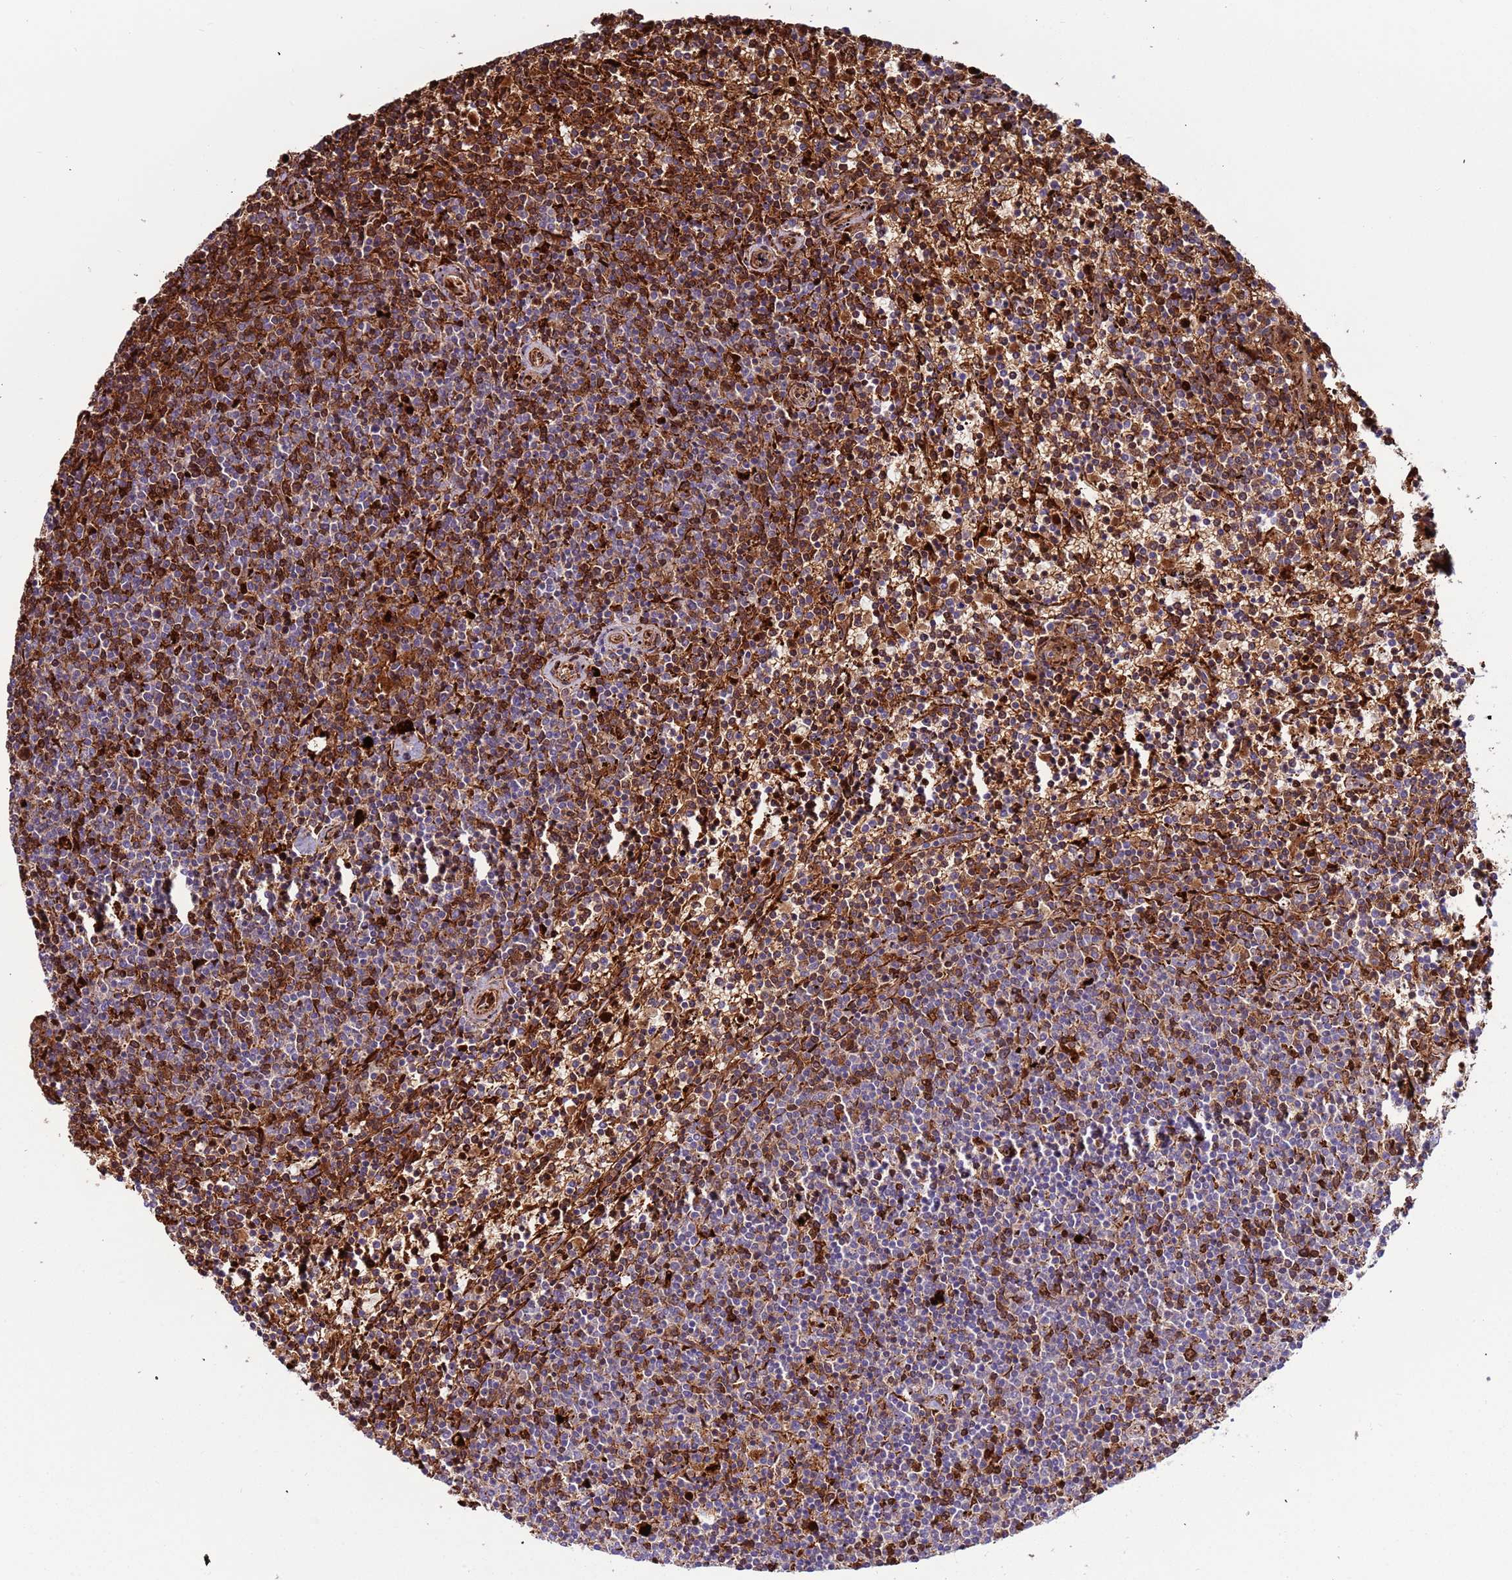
{"staining": {"intensity": "strong", "quantity": "25%-75%", "location": "cytoplasmic/membranous"}, "tissue": "lymphoma", "cell_type": "Tumor cells", "image_type": "cancer", "snomed": [{"axis": "morphology", "description": "Malignant lymphoma, non-Hodgkin's type, Low grade"}, {"axis": "topography", "description": "Spleen"}], "caption": "Approximately 25%-75% of tumor cells in low-grade malignant lymphoma, non-Hodgkin's type demonstrate strong cytoplasmic/membranous protein staining as visualized by brown immunohistochemical staining.", "gene": "VPS36", "patient": {"sex": "female", "age": 50}}